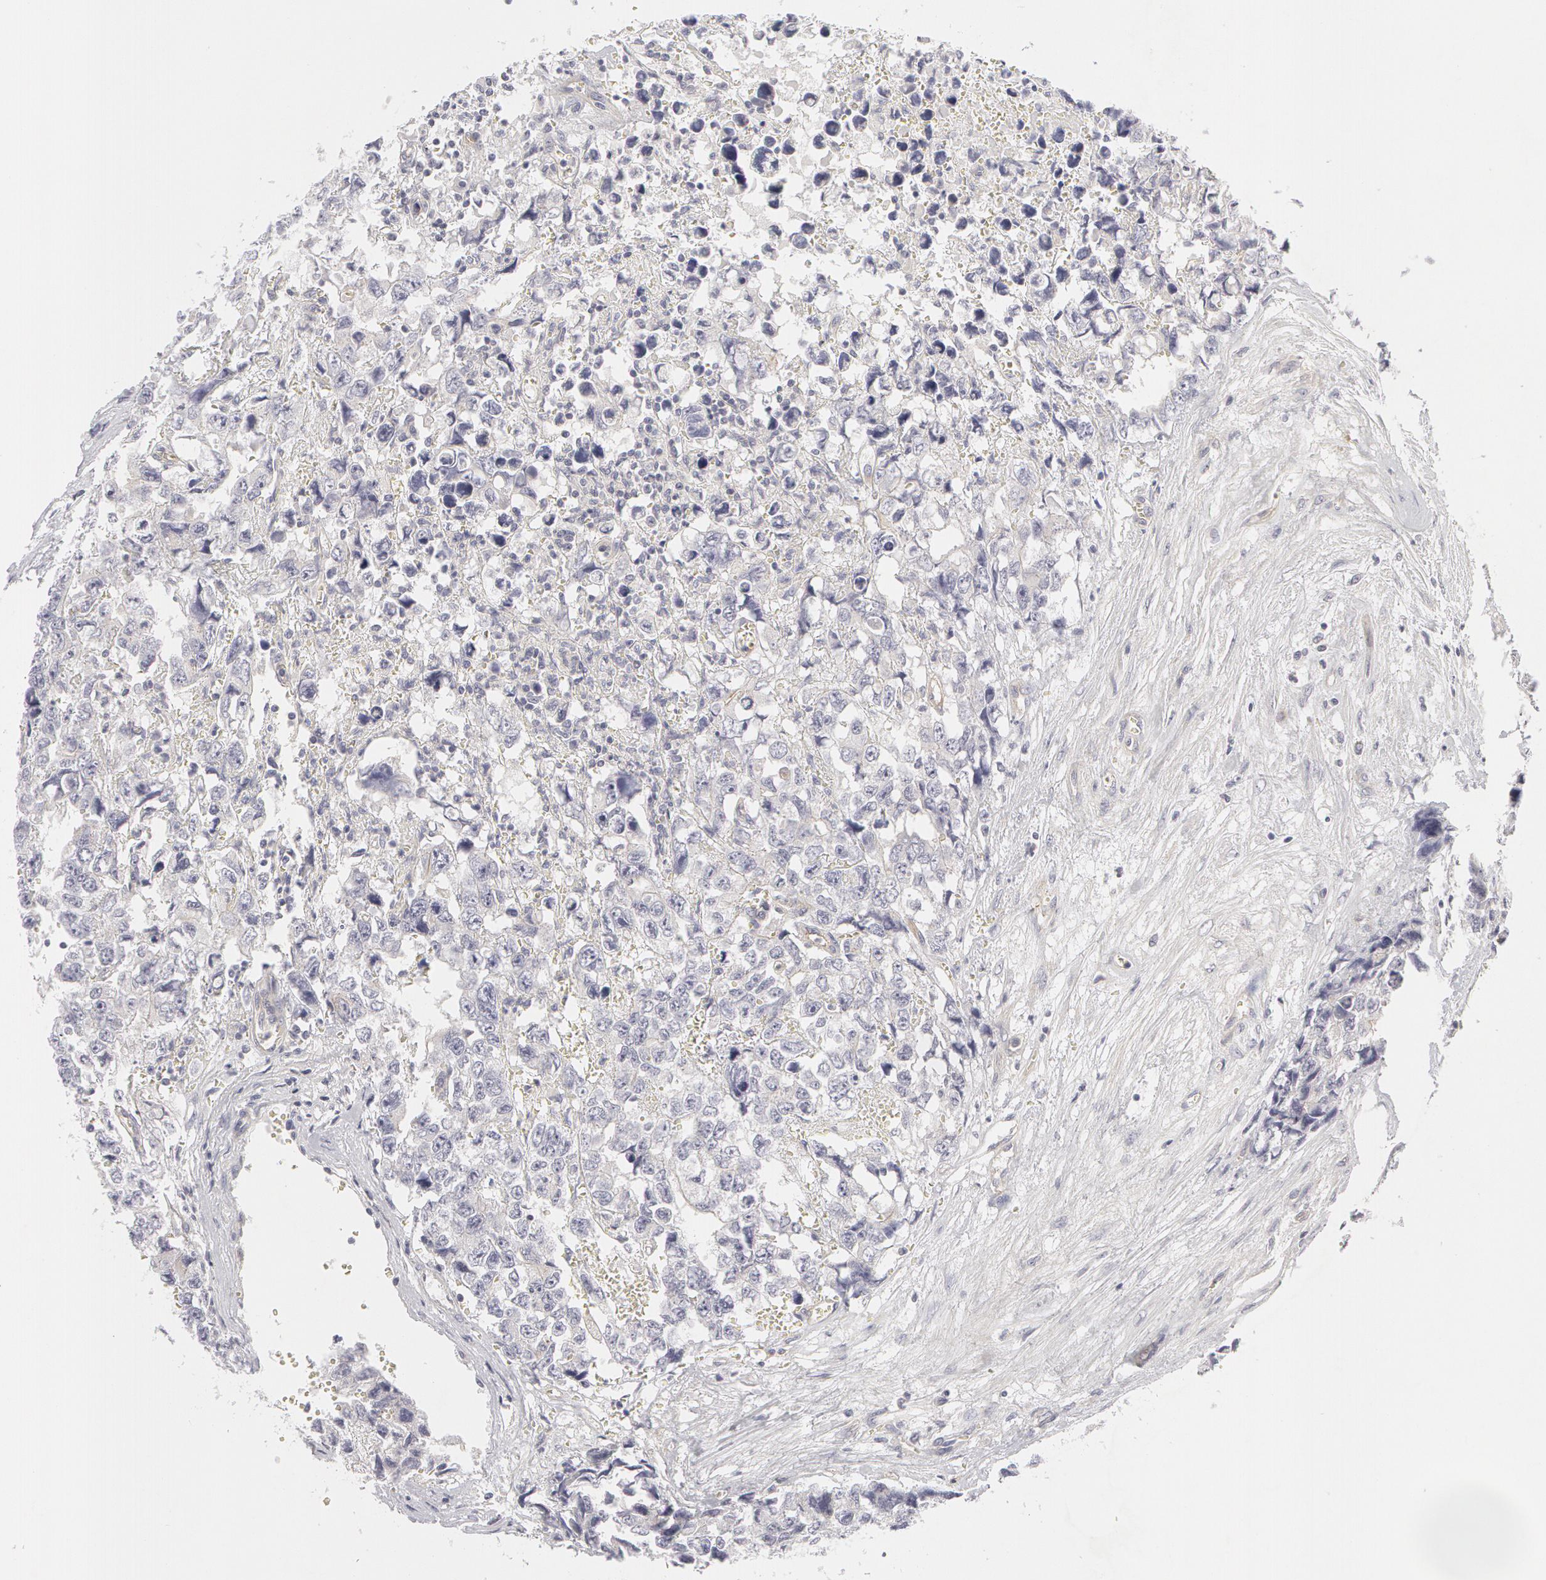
{"staining": {"intensity": "negative", "quantity": "none", "location": "none"}, "tissue": "testis cancer", "cell_type": "Tumor cells", "image_type": "cancer", "snomed": [{"axis": "morphology", "description": "Carcinoma, Embryonal, NOS"}, {"axis": "topography", "description": "Testis"}], "caption": "IHC of human testis embryonal carcinoma displays no staining in tumor cells.", "gene": "ABCB1", "patient": {"sex": "male", "age": 31}}